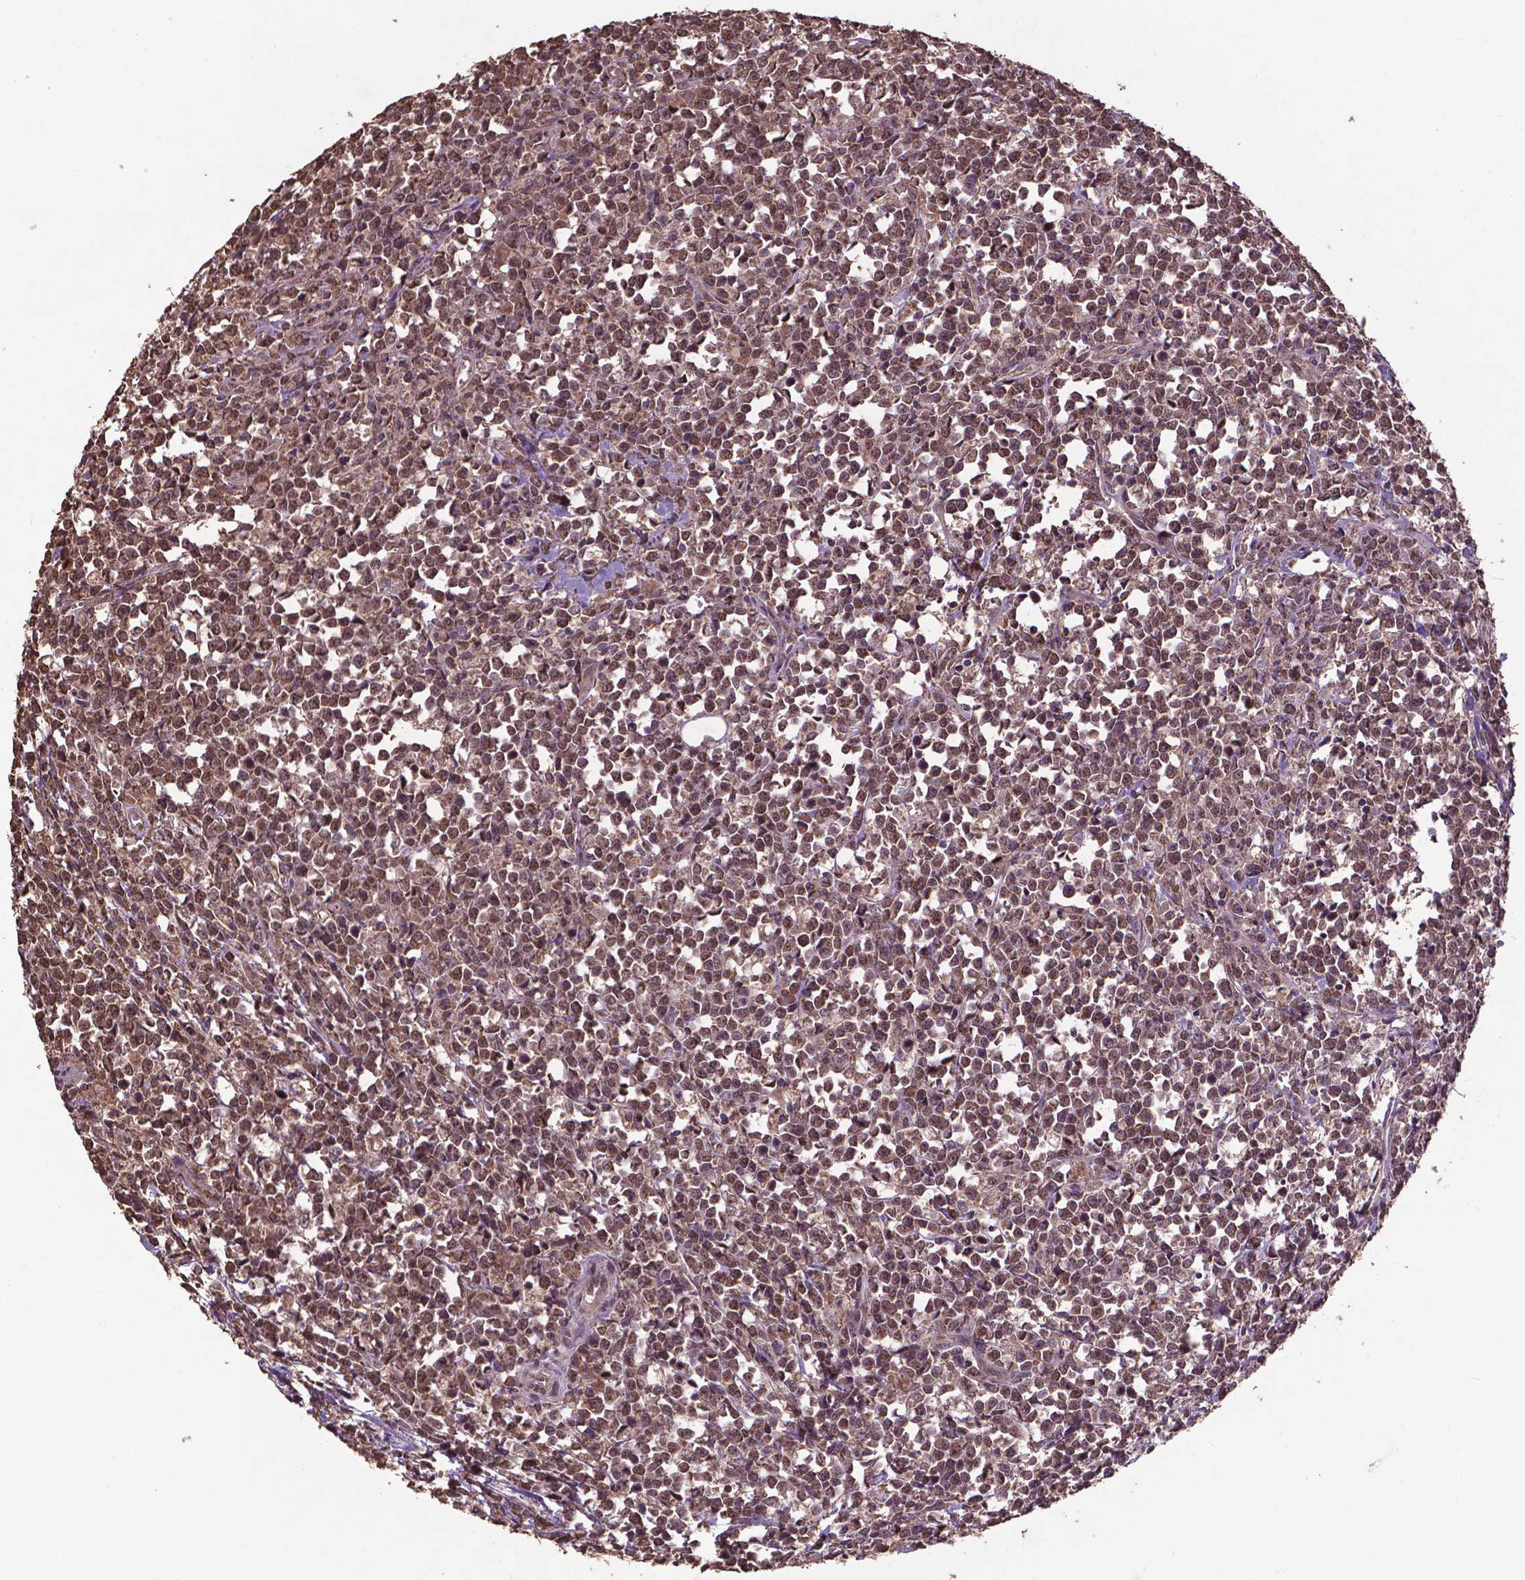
{"staining": {"intensity": "moderate", "quantity": ">75%", "location": "cytoplasmic/membranous,nuclear"}, "tissue": "lymphoma", "cell_type": "Tumor cells", "image_type": "cancer", "snomed": [{"axis": "morphology", "description": "Malignant lymphoma, non-Hodgkin's type, High grade"}, {"axis": "topography", "description": "Small intestine"}], "caption": "Immunohistochemical staining of high-grade malignant lymphoma, non-Hodgkin's type exhibits medium levels of moderate cytoplasmic/membranous and nuclear protein positivity in about >75% of tumor cells.", "gene": "DCAF1", "patient": {"sex": "female", "age": 56}}